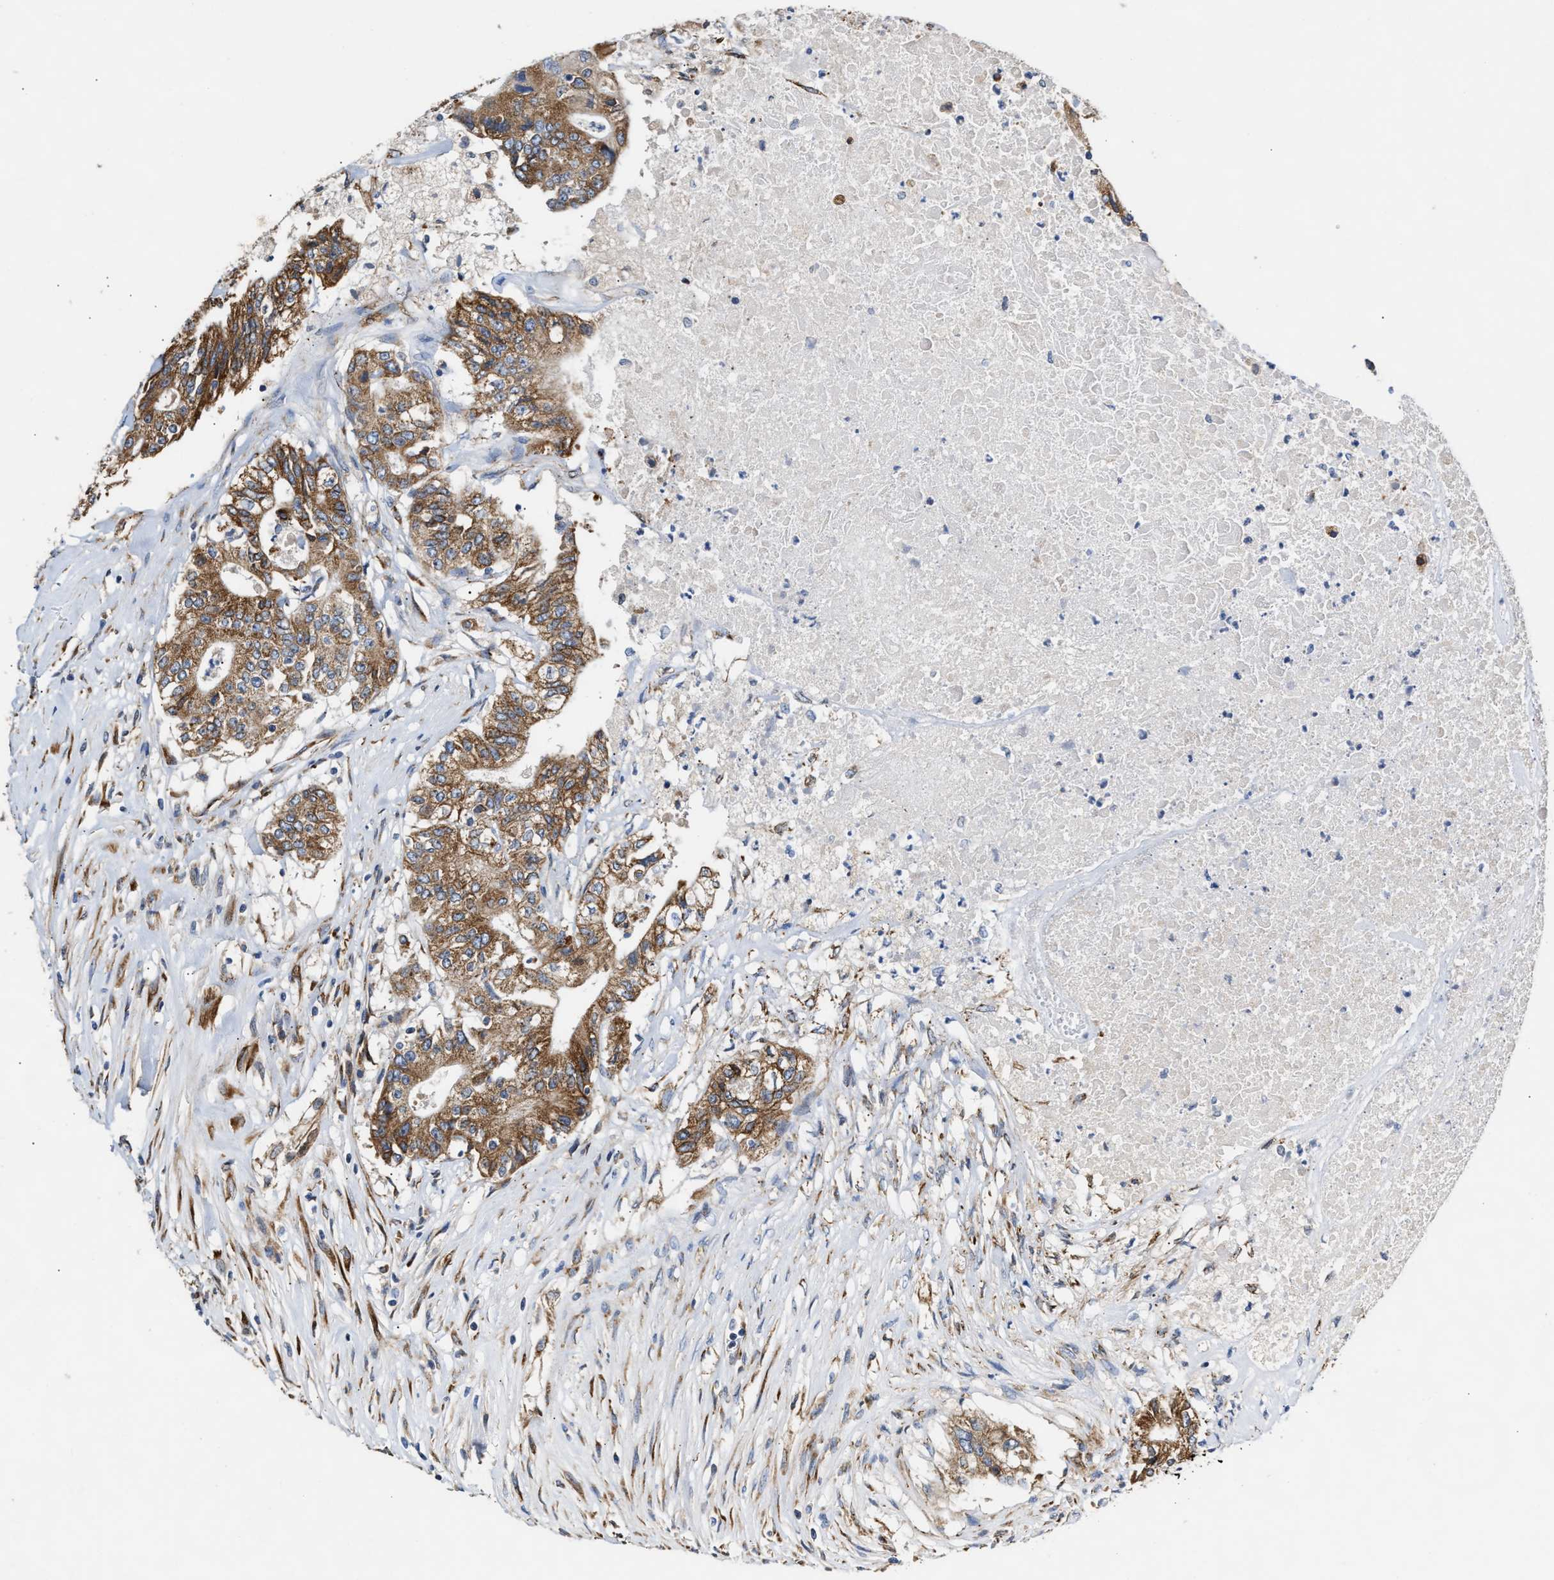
{"staining": {"intensity": "moderate", "quantity": ">75%", "location": "cytoplasmic/membranous"}, "tissue": "colorectal cancer", "cell_type": "Tumor cells", "image_type": "cancer", "snomed": [{"axis": "morphology", "description": "Adenocarcinoma, NOS"}, {"axis": "topography", "description": "Colon"}], "caption": "Immunohistochemical staining of human colorectal cancer reveals moderate cytoplasmic/membranous protein expression in about >75% of tumor cells.", "gene": "MALSU1", "patient": {"sex": "female", "age": 77}}